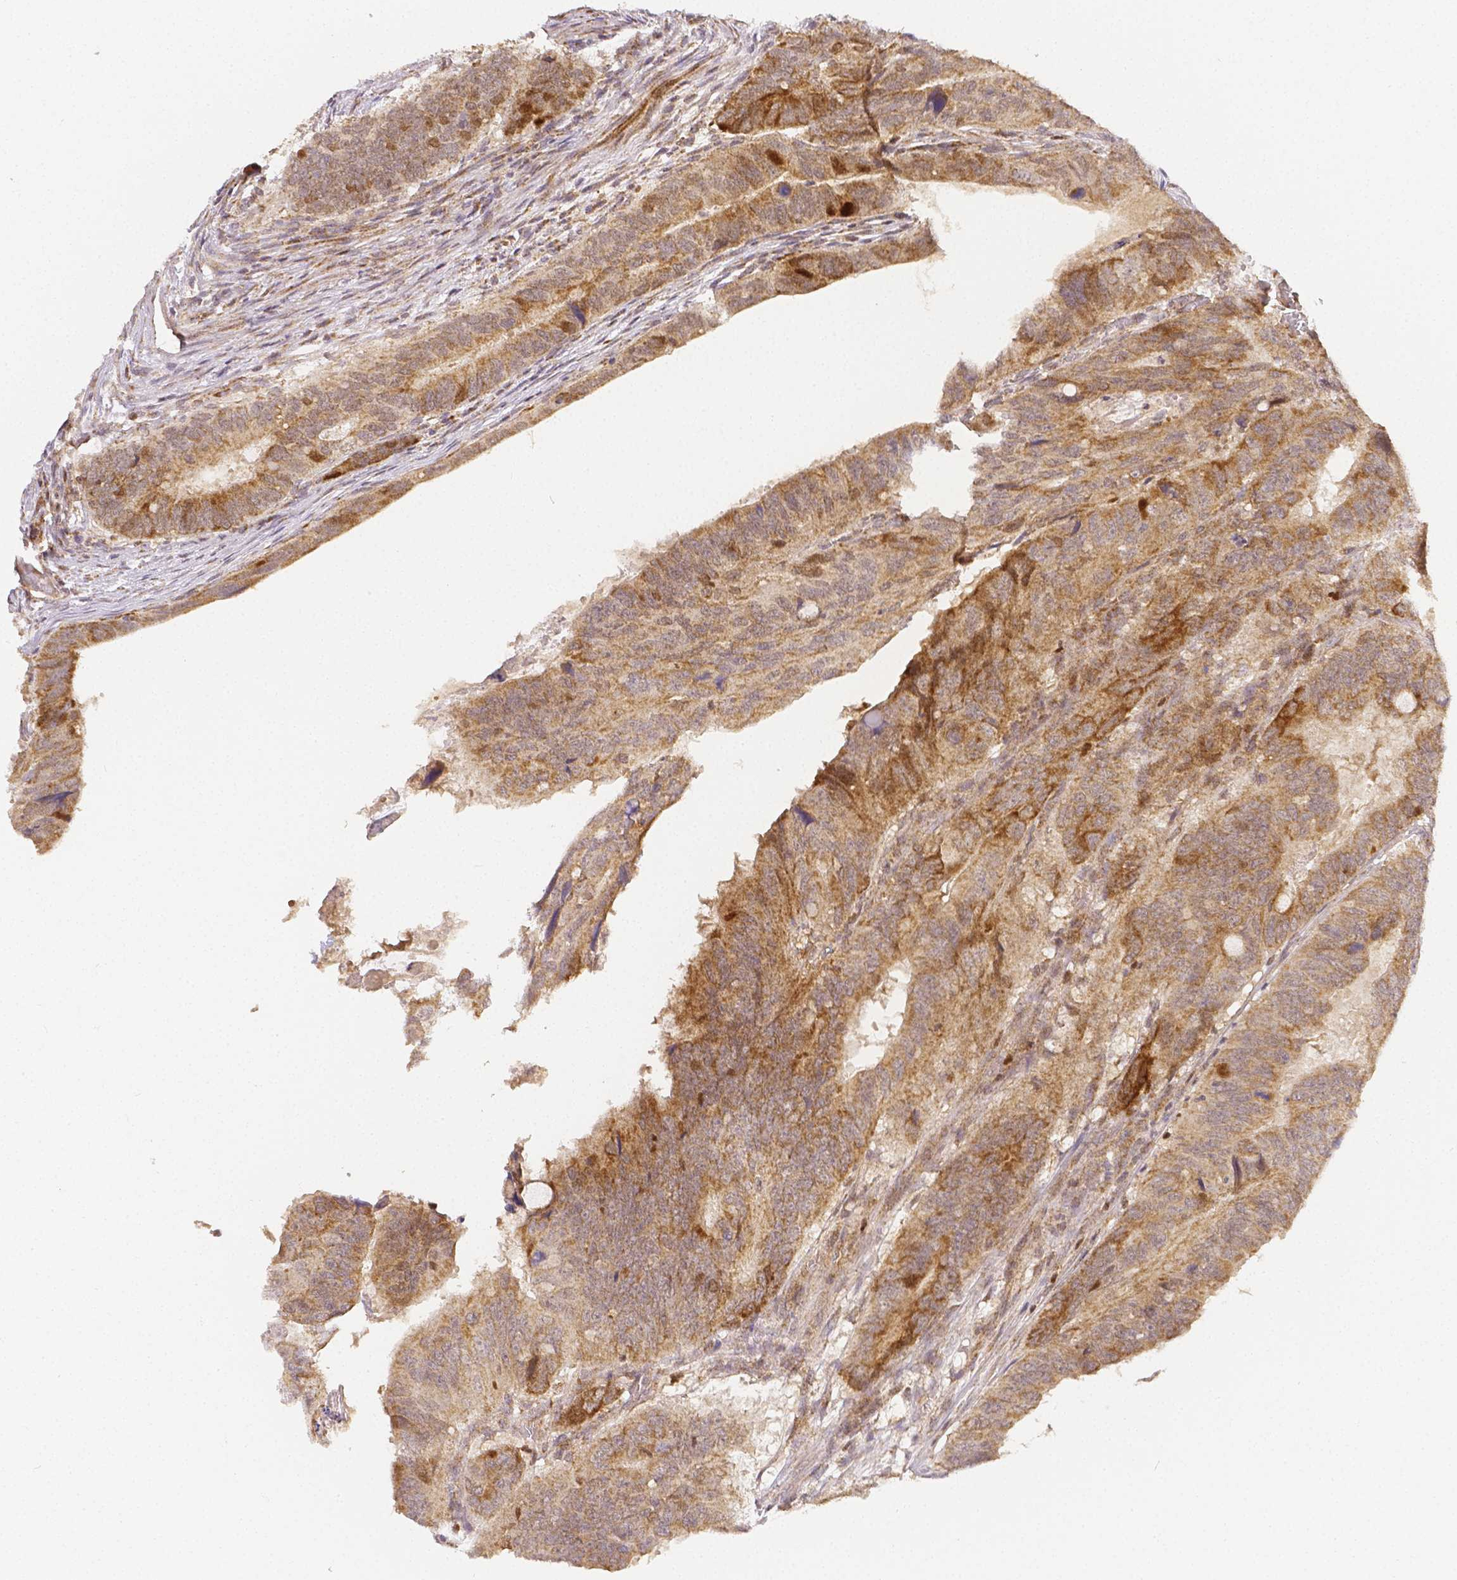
{"staining": {"intensity": "moderate", "quantity": ">75%", "location": "cytoplasmic/membranous,nuclear"}, "tissue": "colorectal cancer", "cell_type": "Tumor cells", "image_type": "cancer", "snomed": [{"axis": "morphology", "description": "Adenocarcinoma, NOS"}, {"axis": "topography", "description": "Colon"}], "caption": "Protein expression analysis of human colorectal cancer reveals moderate cytoplasmic/membranous and nuclear positivity in about >75% of tumor cells.", "gene": "RHOT1", "patient": {"sex": "male", "age": 79}}